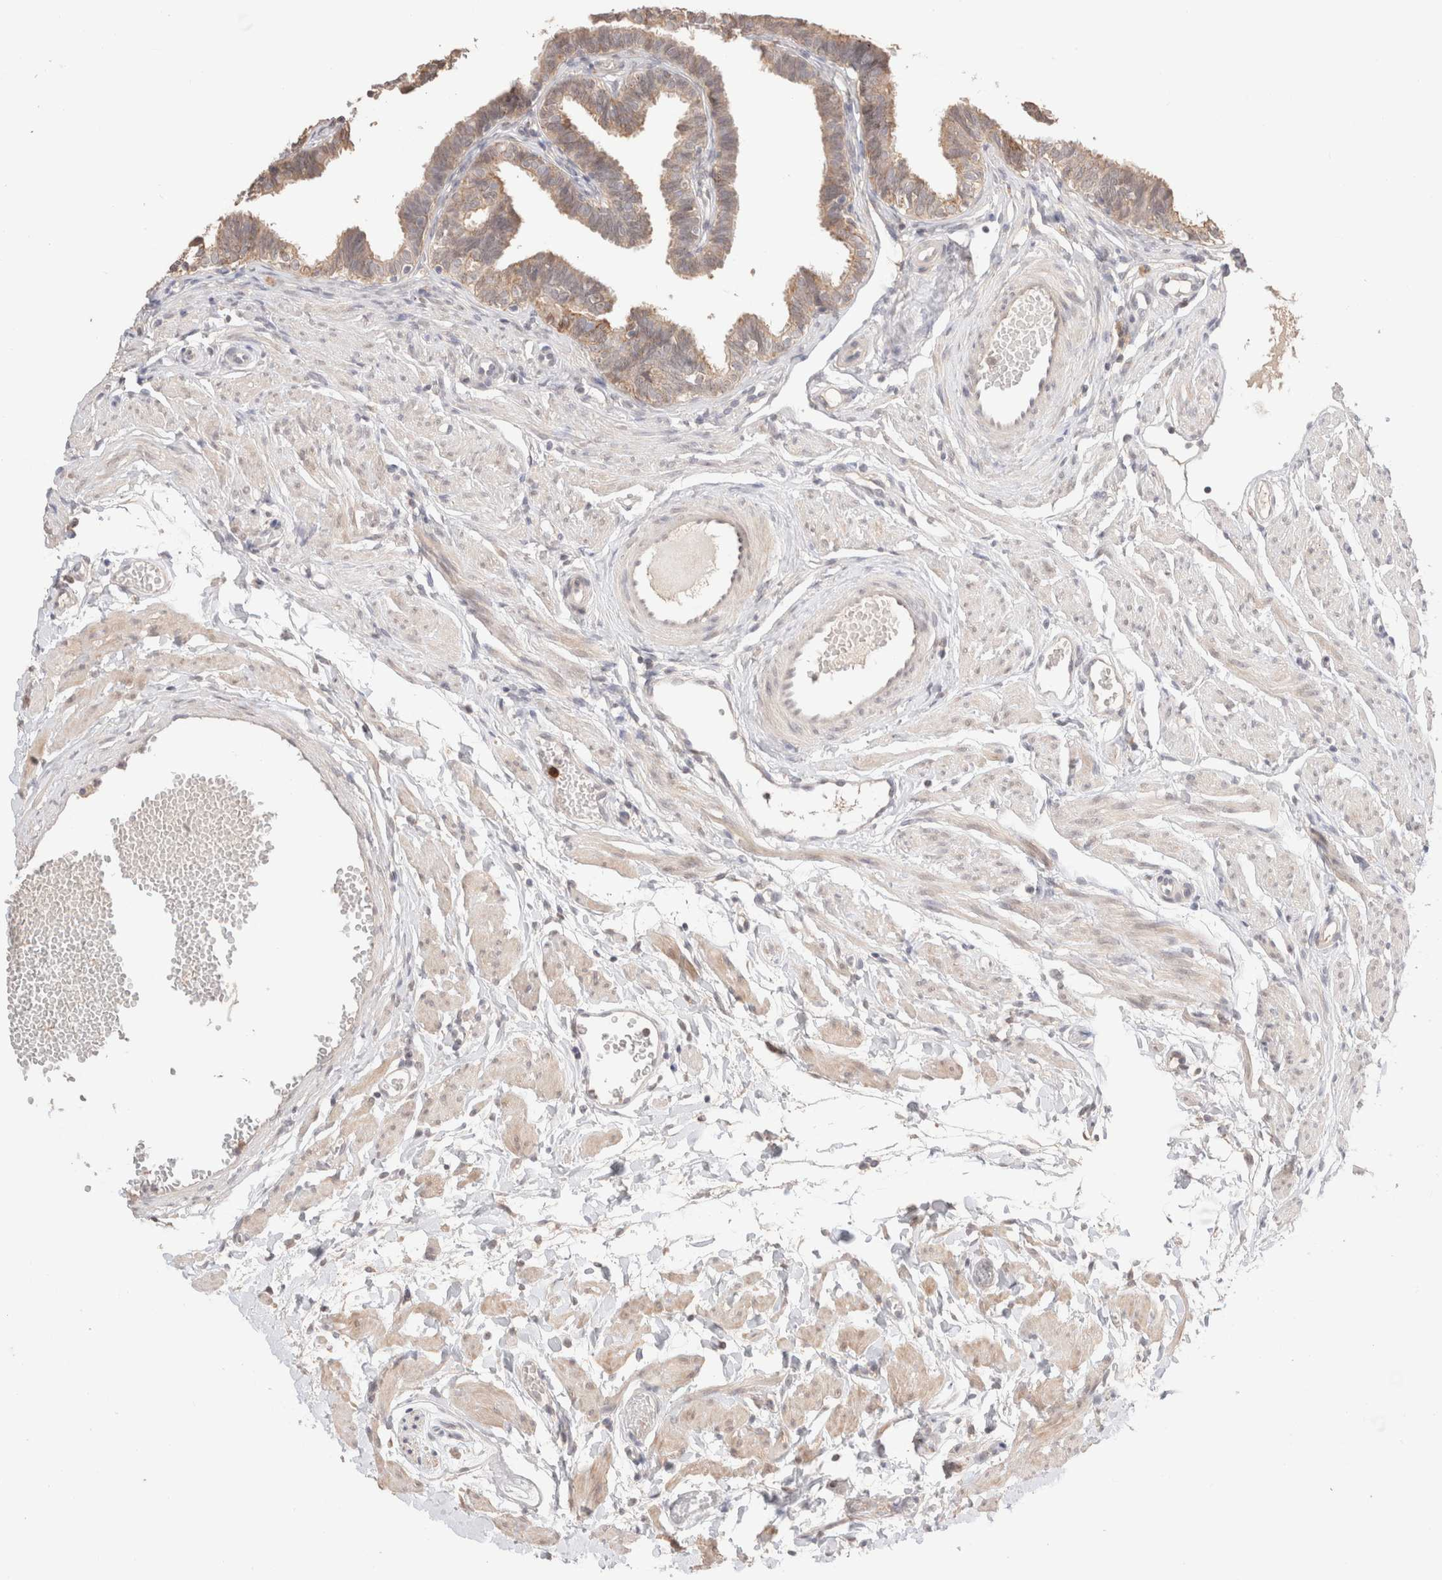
{"staining": {"intensity": "weak", "quantity": "25%-75%", "location": "cytoplasmic/membranous"}, "tissue": "fallopian tube", "cell_type": "Glandular cells", "image_type": "normal", "snomed": [{"axis": "morphology", "description": "Normal tissue, NOS"}, {"axis": "topography", "description": "Fallopian tube"}, {"axis": "topography", "description": "Ovary"}], "caption": "Protein staining demonstrates weak cytoplasmic/membranous positivity in about 25%-75% of glandular cells in unremarkable fallopian tube. (DAB (3,3'-diaminobenzidine) IHC with brightfield microscopy, high magnification).", "gene": "TRIM41", "patient": {"sex": "female", "age": 23}}